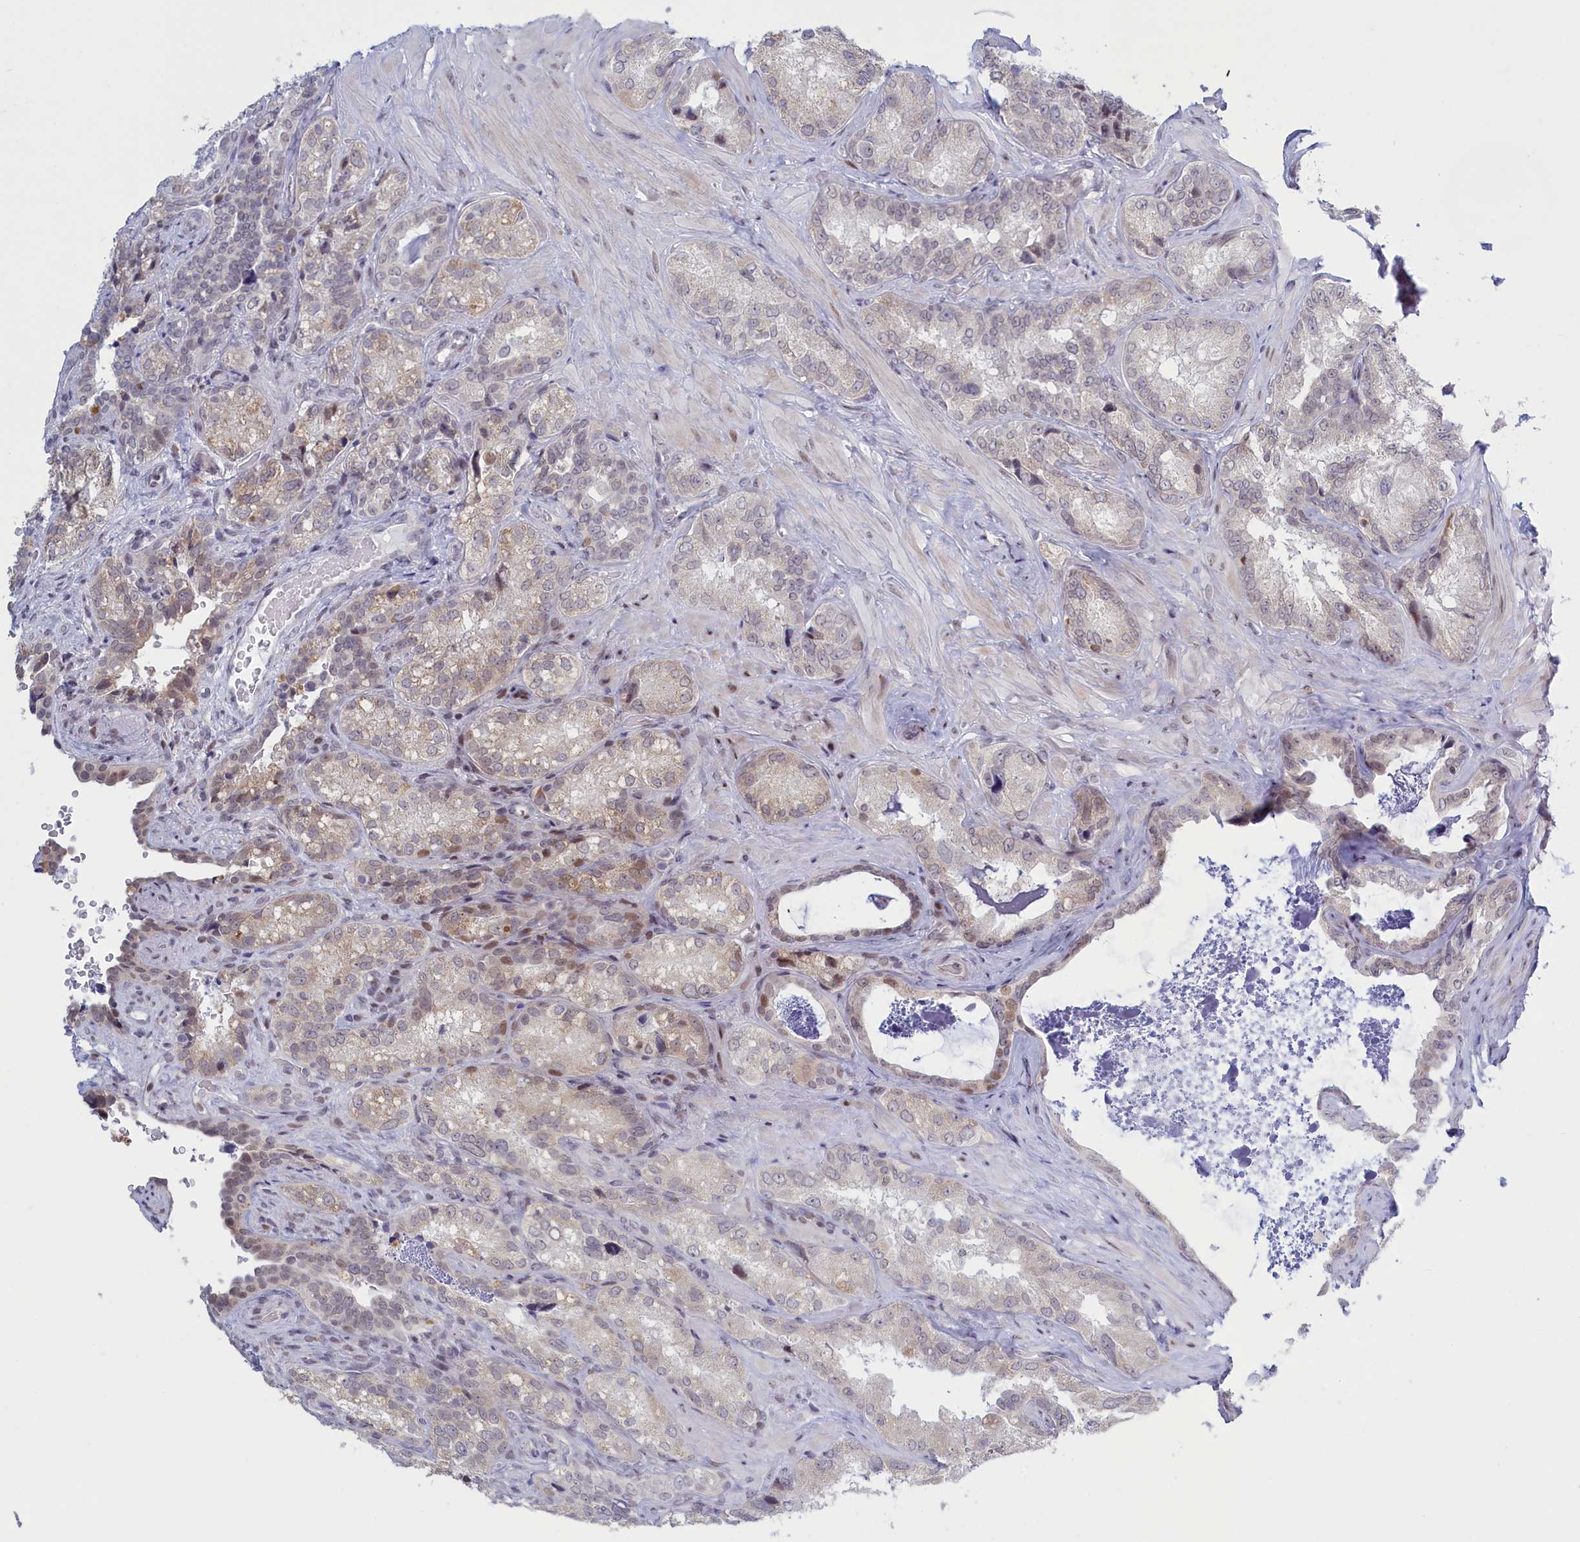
{"staining": {"intensity": "moderate", "quantity": "<25%", "location": "nuclear"}, "tissue": "seminal vesicle", "cell_type": "Glandular cells", "image_type": "normal", "snomed": [{"axis": "morphology", "description": "Normal tissue, NOS"}, {"axis": "topography", "description": "Seminal veicle"}, {"axis": "topography", "description": "Peripheral nerve tissue"}], "caption": "A histopathology image of seminal vesicle stained for a protein demonstrates moderate nuclear brown staining in glandular cells. (DAB IHC with brightfield microscopy, high magnification).", "gene": "ATF7IP2", "patient": {"sex": "male", "age": 67}}